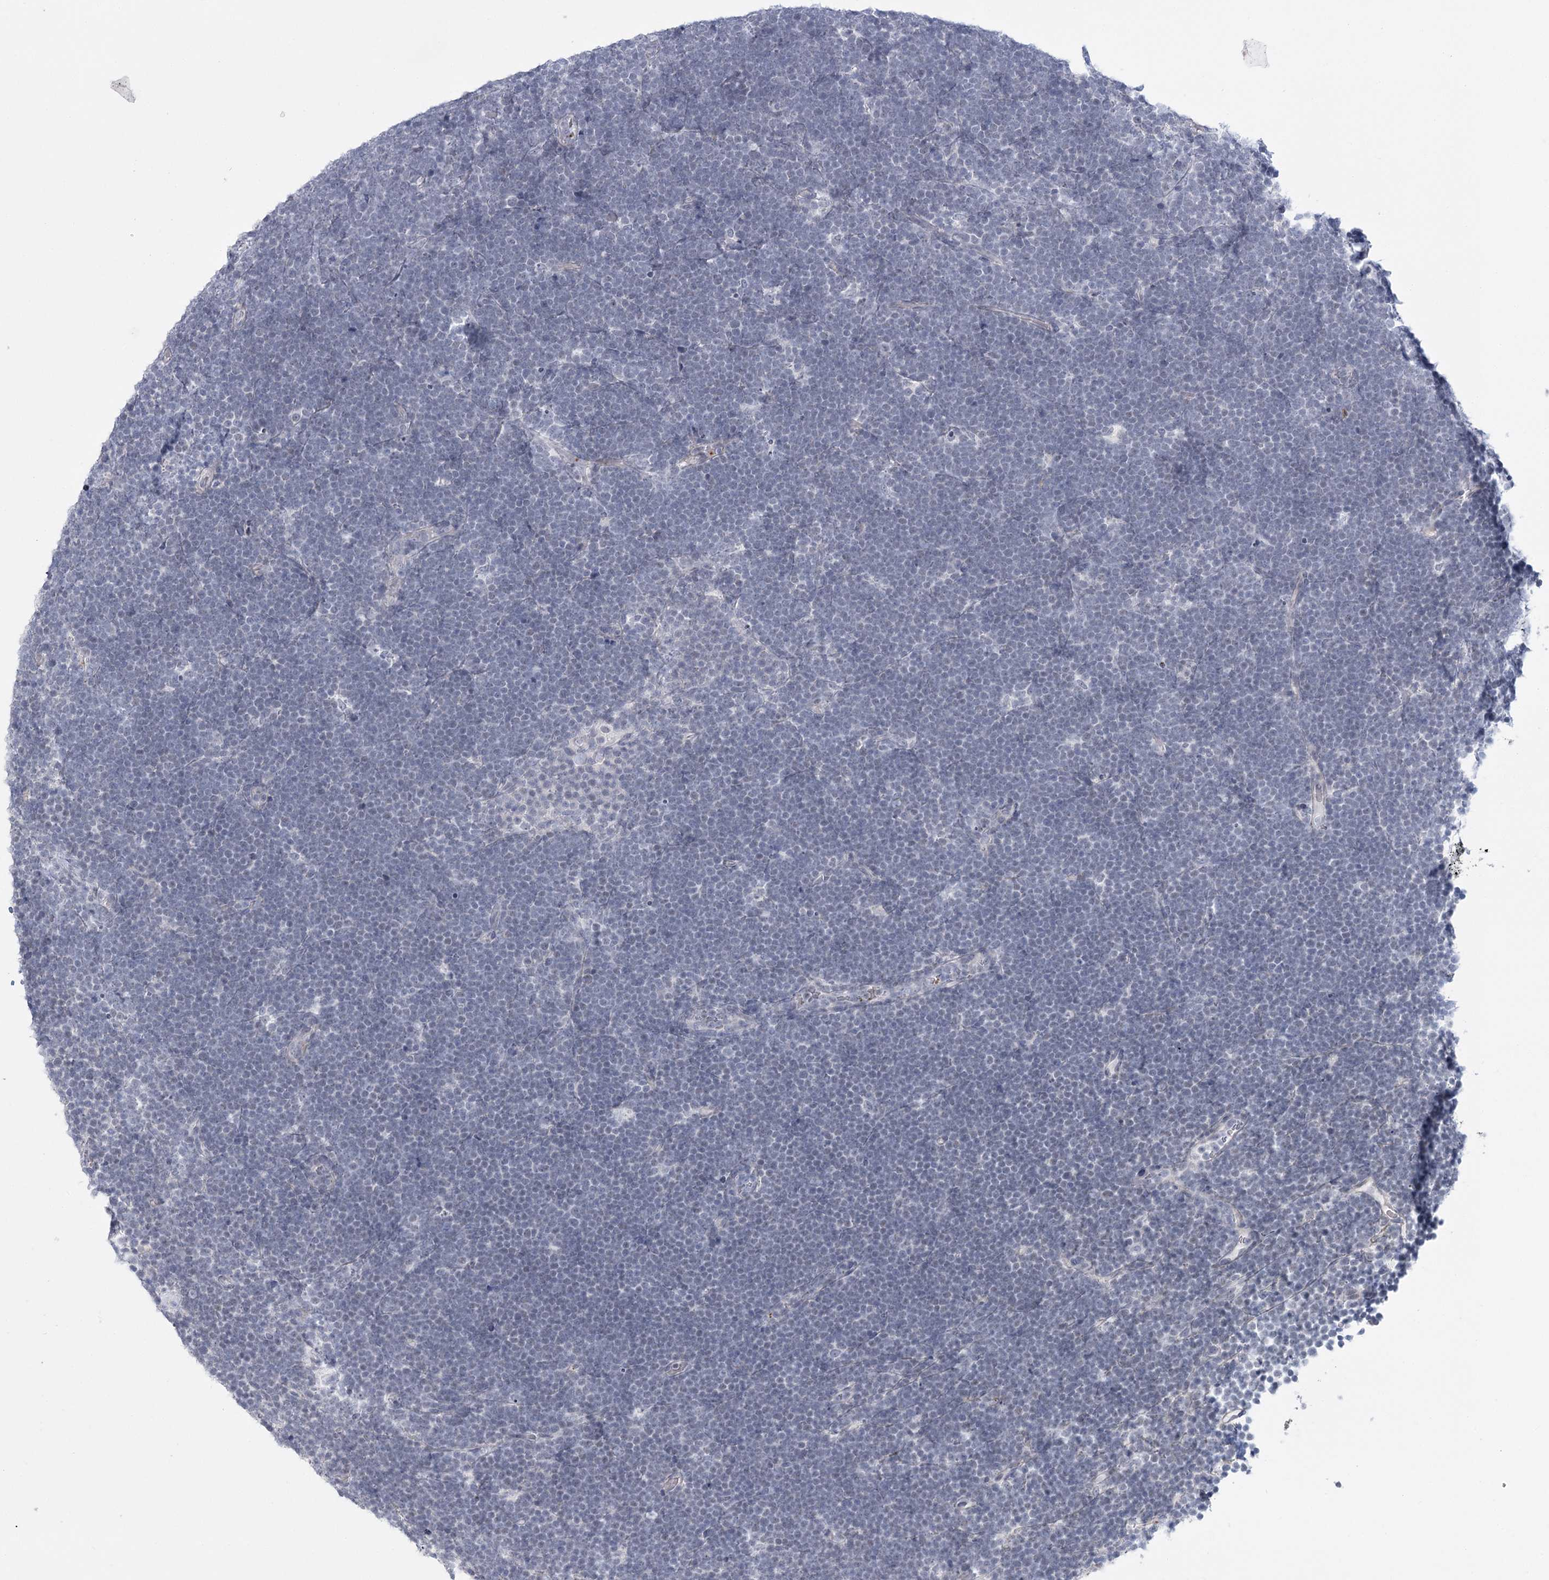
{"staining": {"intensity": "negative", "quantity": "none", "location": "none"}, "tissue": "lymphoma", "cell_type": "Tumor cells", "image_type": "cancer", "snomed": [{"axis": "morphology", "description": "Malignant lymphoma, non-Hodgkin's type, High grade"}, {"axis": "topography", "description": "Lymph node"}], "caption": "Tumor cells are negative for brown protein staining in malignant lymphoma, non-Hodgkin's type (high-grade).", "gene": "FAM76B", "patient": {"sex": "male", "age": 13}}